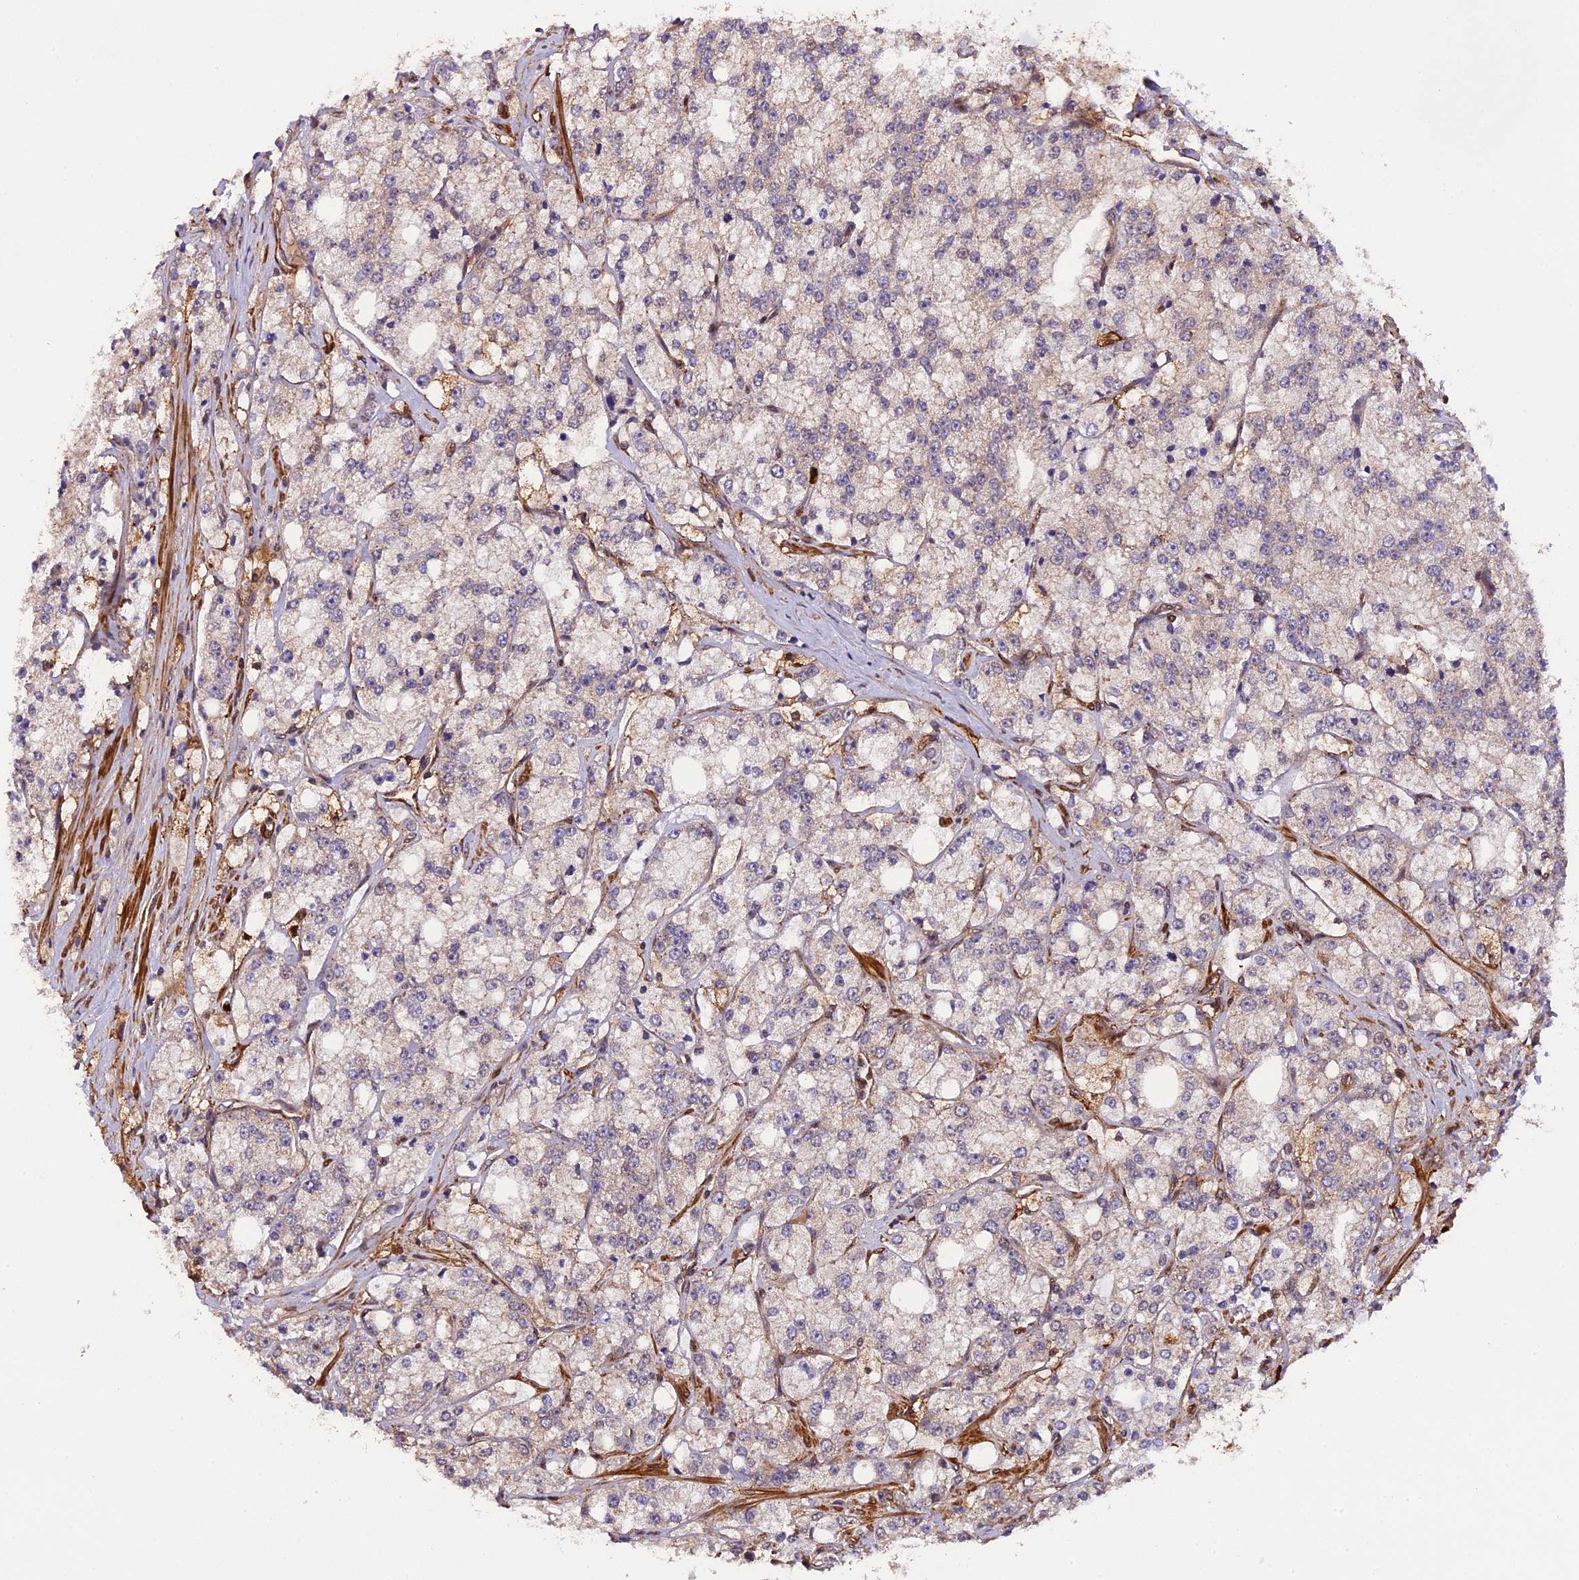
{"staining": {"intensity": "moderate", "quantity": "<25%", "location": "cytoplasmic/membranous"}, "tissue": "prostate cancer", "cell_type": "Tumor cells", "image_type": "cancer", "snomed": [{"axis": "morphology", "description": "Adenocarcinoma, High grade"}, {"axis": "topography", "description": "Prostate"}], "caption": "Human prostate cancer stained with a brown dye exhibits moderate cytoplasmic/membranous positive positivity in about <25% of tumor cells.", "gene": "HERPUD1", "patient": {"sex": "male", "age": 64}}